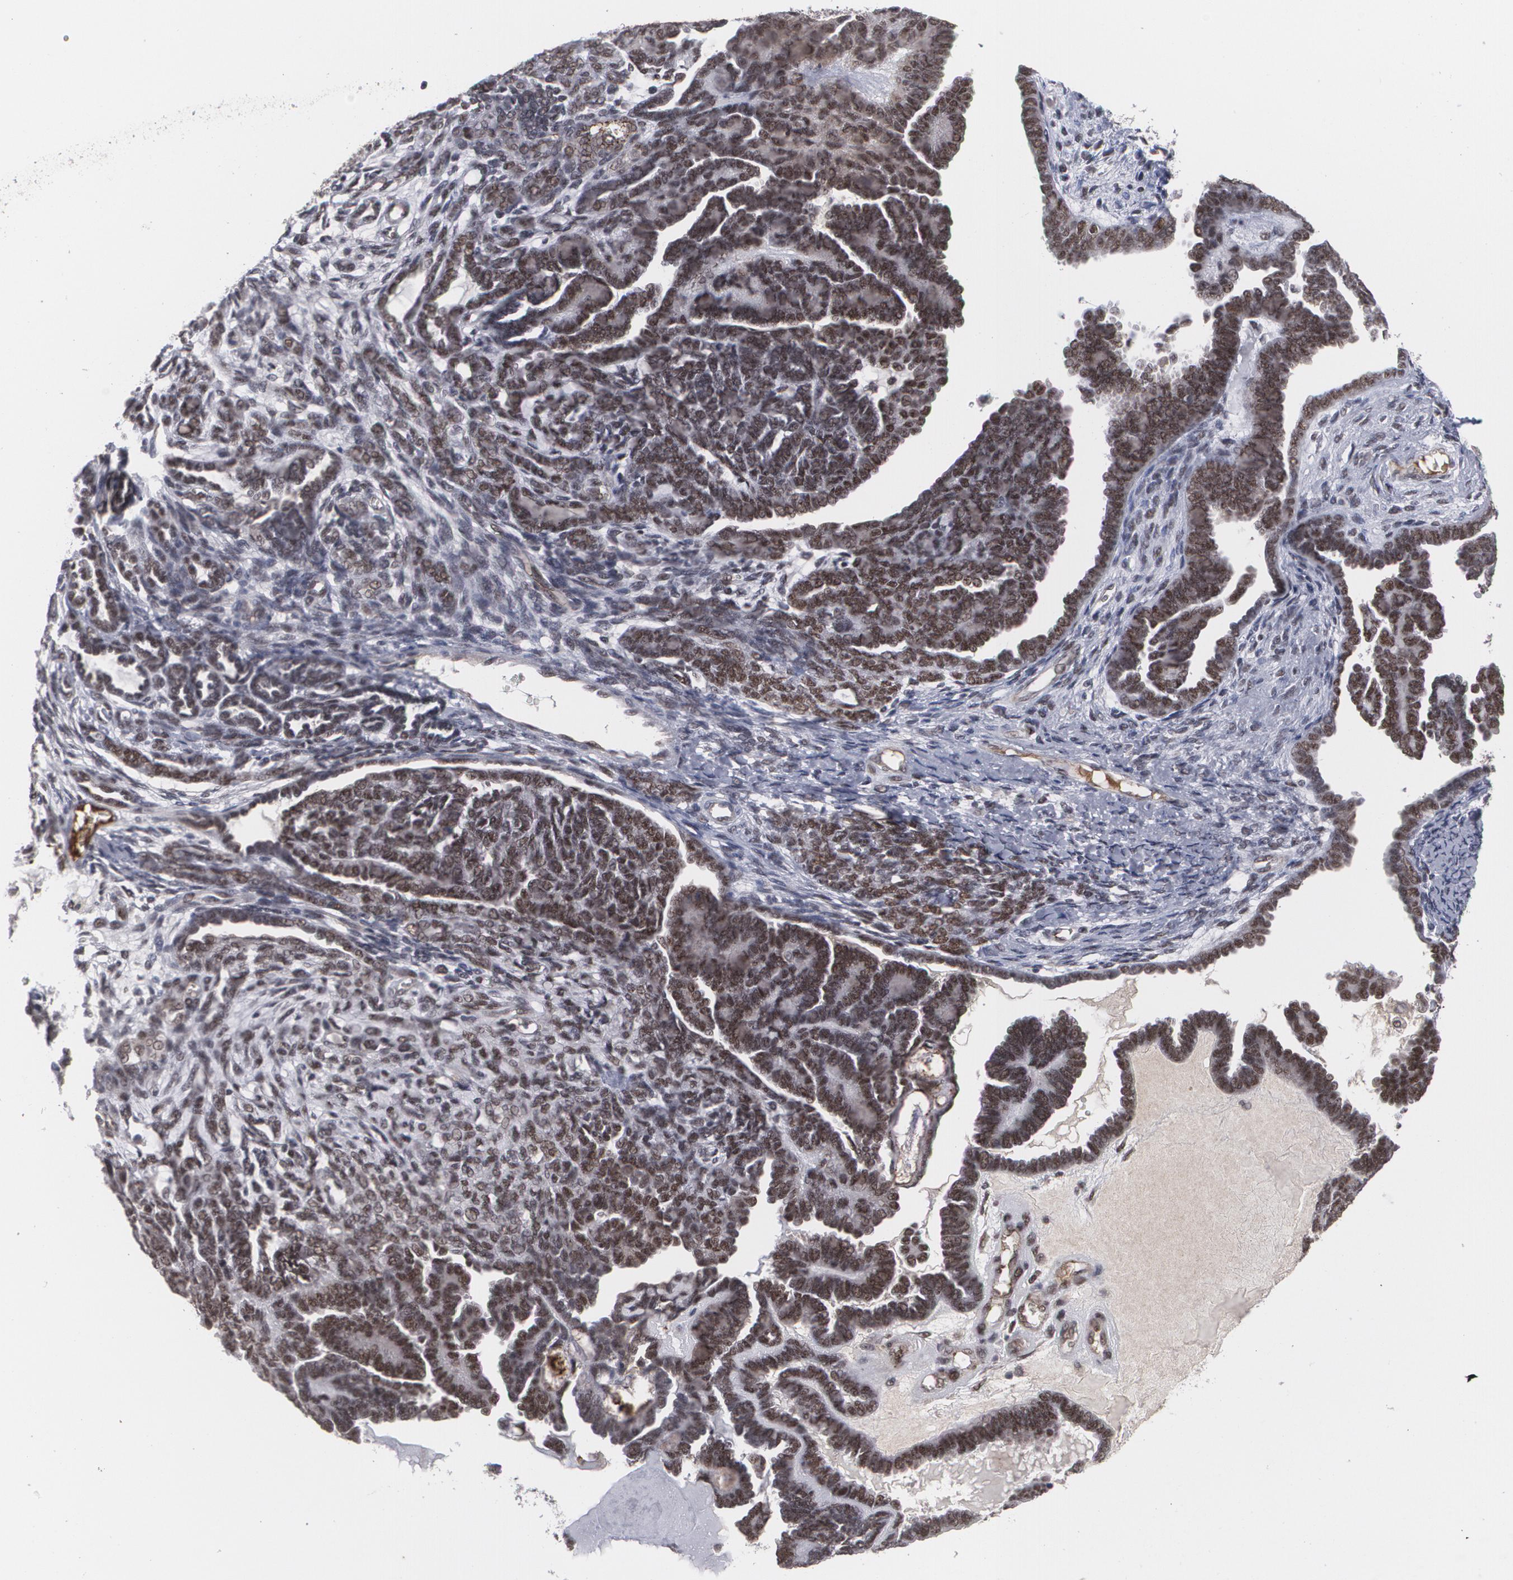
{"staining": {"intensity": "strong", "quantity": "25%-75%", "location": "nuclear"}, "tissue": "endometrial cancer", "cell_type": "Tumor cells", "image_type": "cancer", "snomed": [{"axis": "morphology", "description": "Neoplasm, malignant, NOS"}, {"axis": "topography", "description": "Endometrium"}], "caption": "DAB (3,3'-diaminobenzidine) immunohistochemical staining of endometrial cancer reveals strong nuclear protein staining in approximately 25%-75% of tumor cells.", "gene": "INTS6", "patient": {"sex": "female", "age": 74}}